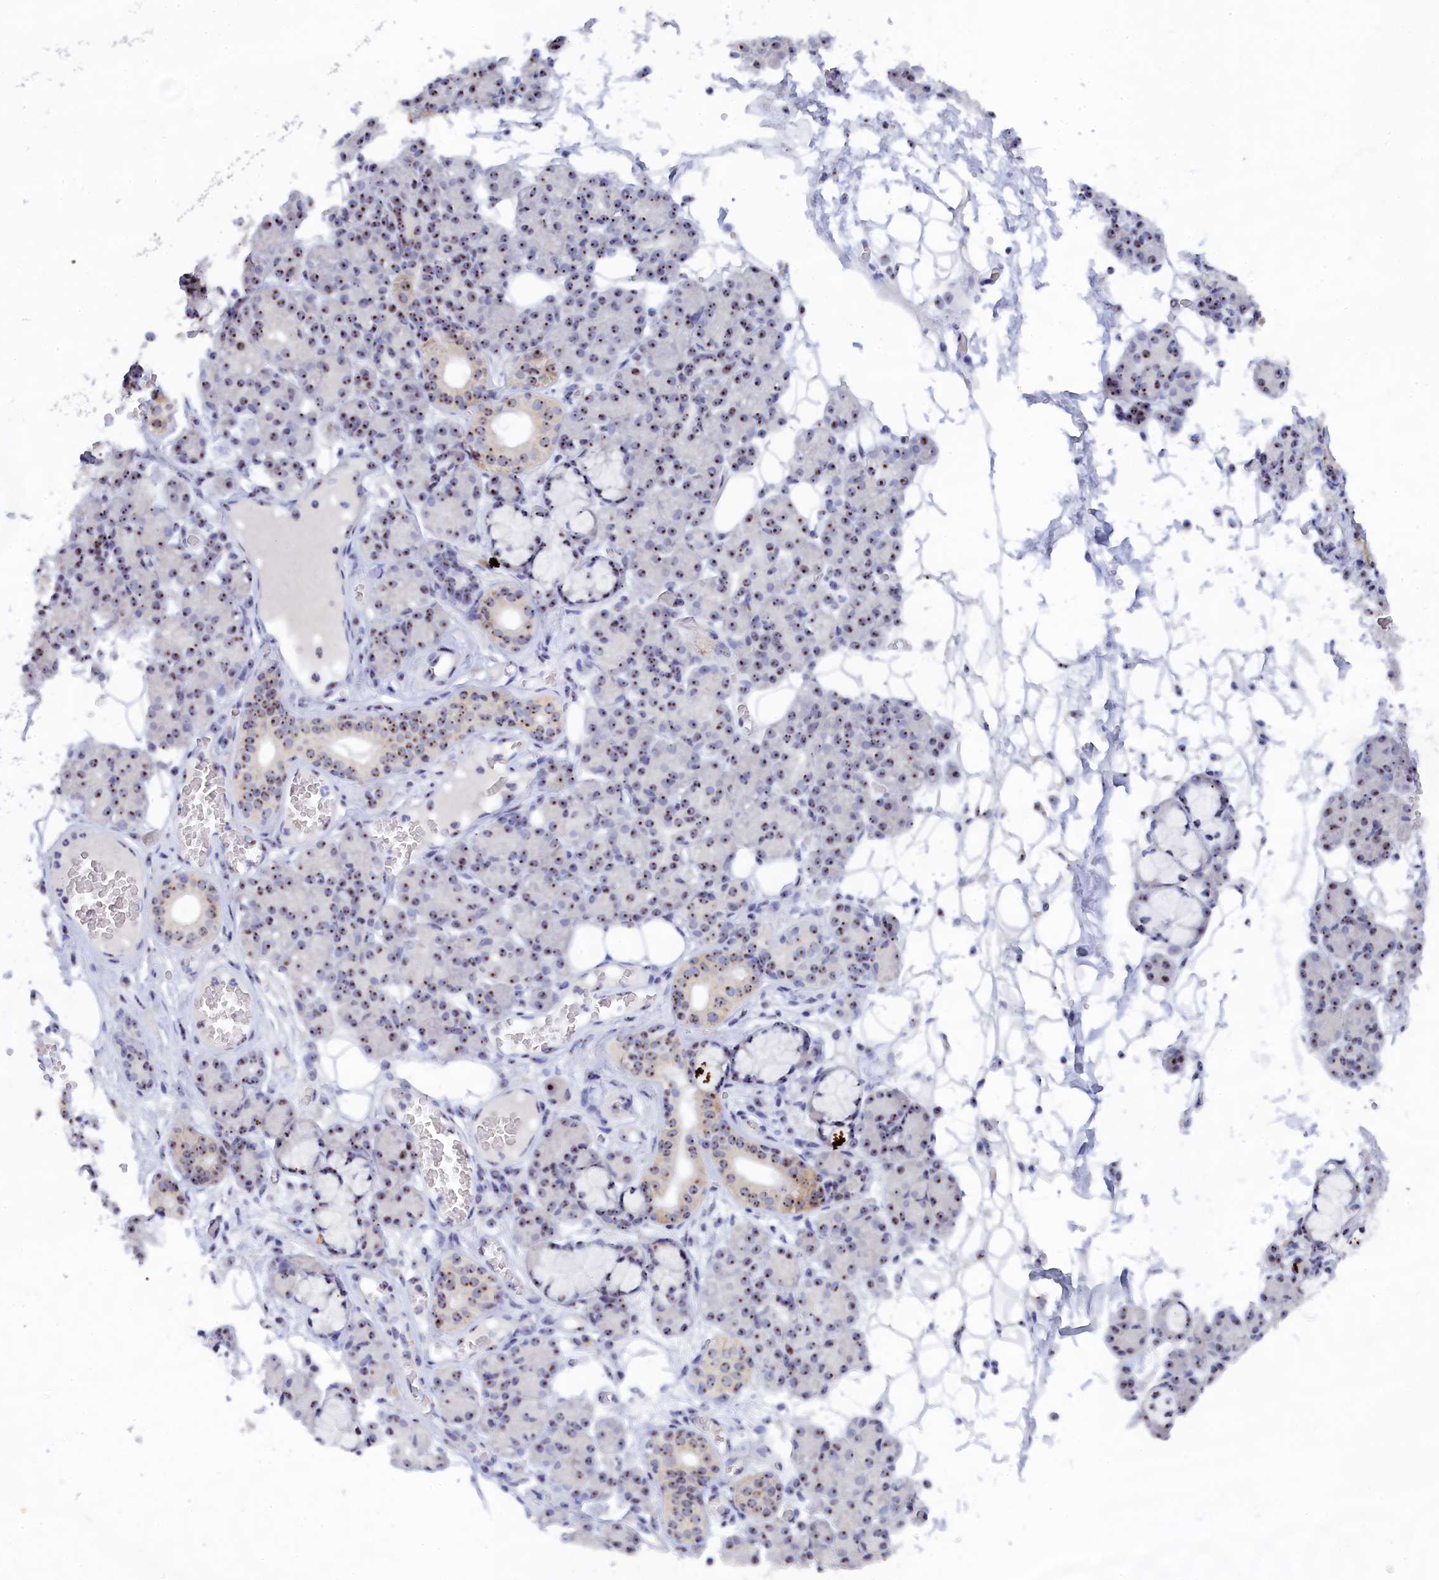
{"staining": {"intensity": "moderate", "quantity": ">75%", "location": "nuclear"}, "tissue": "salivary gland", "cell_type": "Glandular cells", "image_type": "normal", "snomed": [{"axis": "morphology", "description": "Normal tissue, NOS"}, {"axis": "topography", "description": "Salivary gland"}], "caption": "This photomicrograph demonstrates immunohistochemistry staining of normal human salivary gland, with medium moderate nuclear staining in about >75% of glandular cells.", "gene": "RSL1D1", "patient": {"sex": "male", "age": 63}}